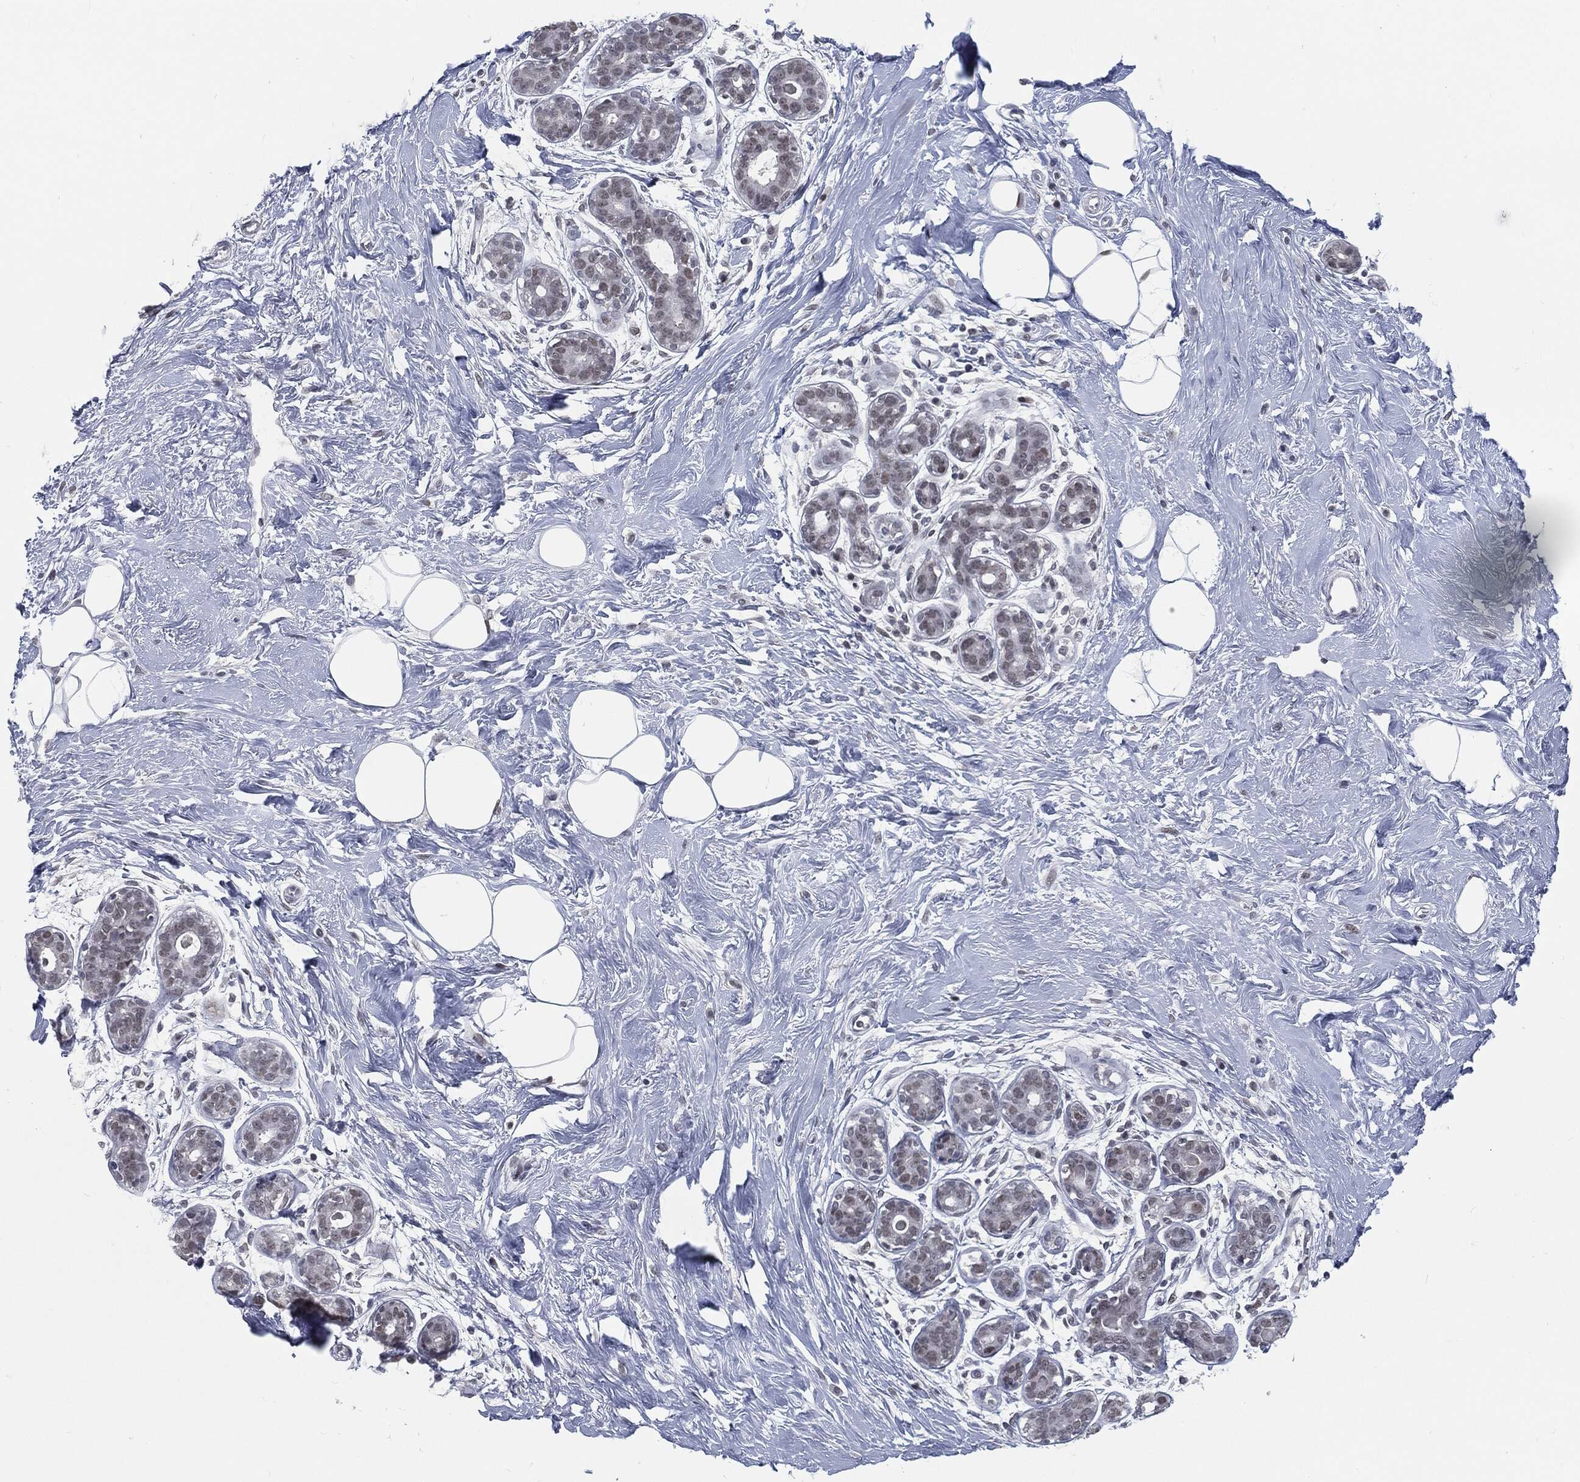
{"staining": {"intensity": "negative", "quantity": "none", "location": "none"}, "tissue": "breast", "cell_type": "Adipocytes", "image_type": "normal", "snomed": [{"axis": "morphology", "description": "Normal tissue, NOS"}, {"axis": "topography", "description": "Breast"}], "caption": "Immunohistochemistry (IHC) photomicrograph of benign breast: breast stained with DAB displays no significant protein staining in adipocytes. The staining is performed using DAB brown chromogen with nuclei counter-stained in using hematoxylin.", "gene": "ANXA1", "patient": {"sex": "female", "age": 43}}